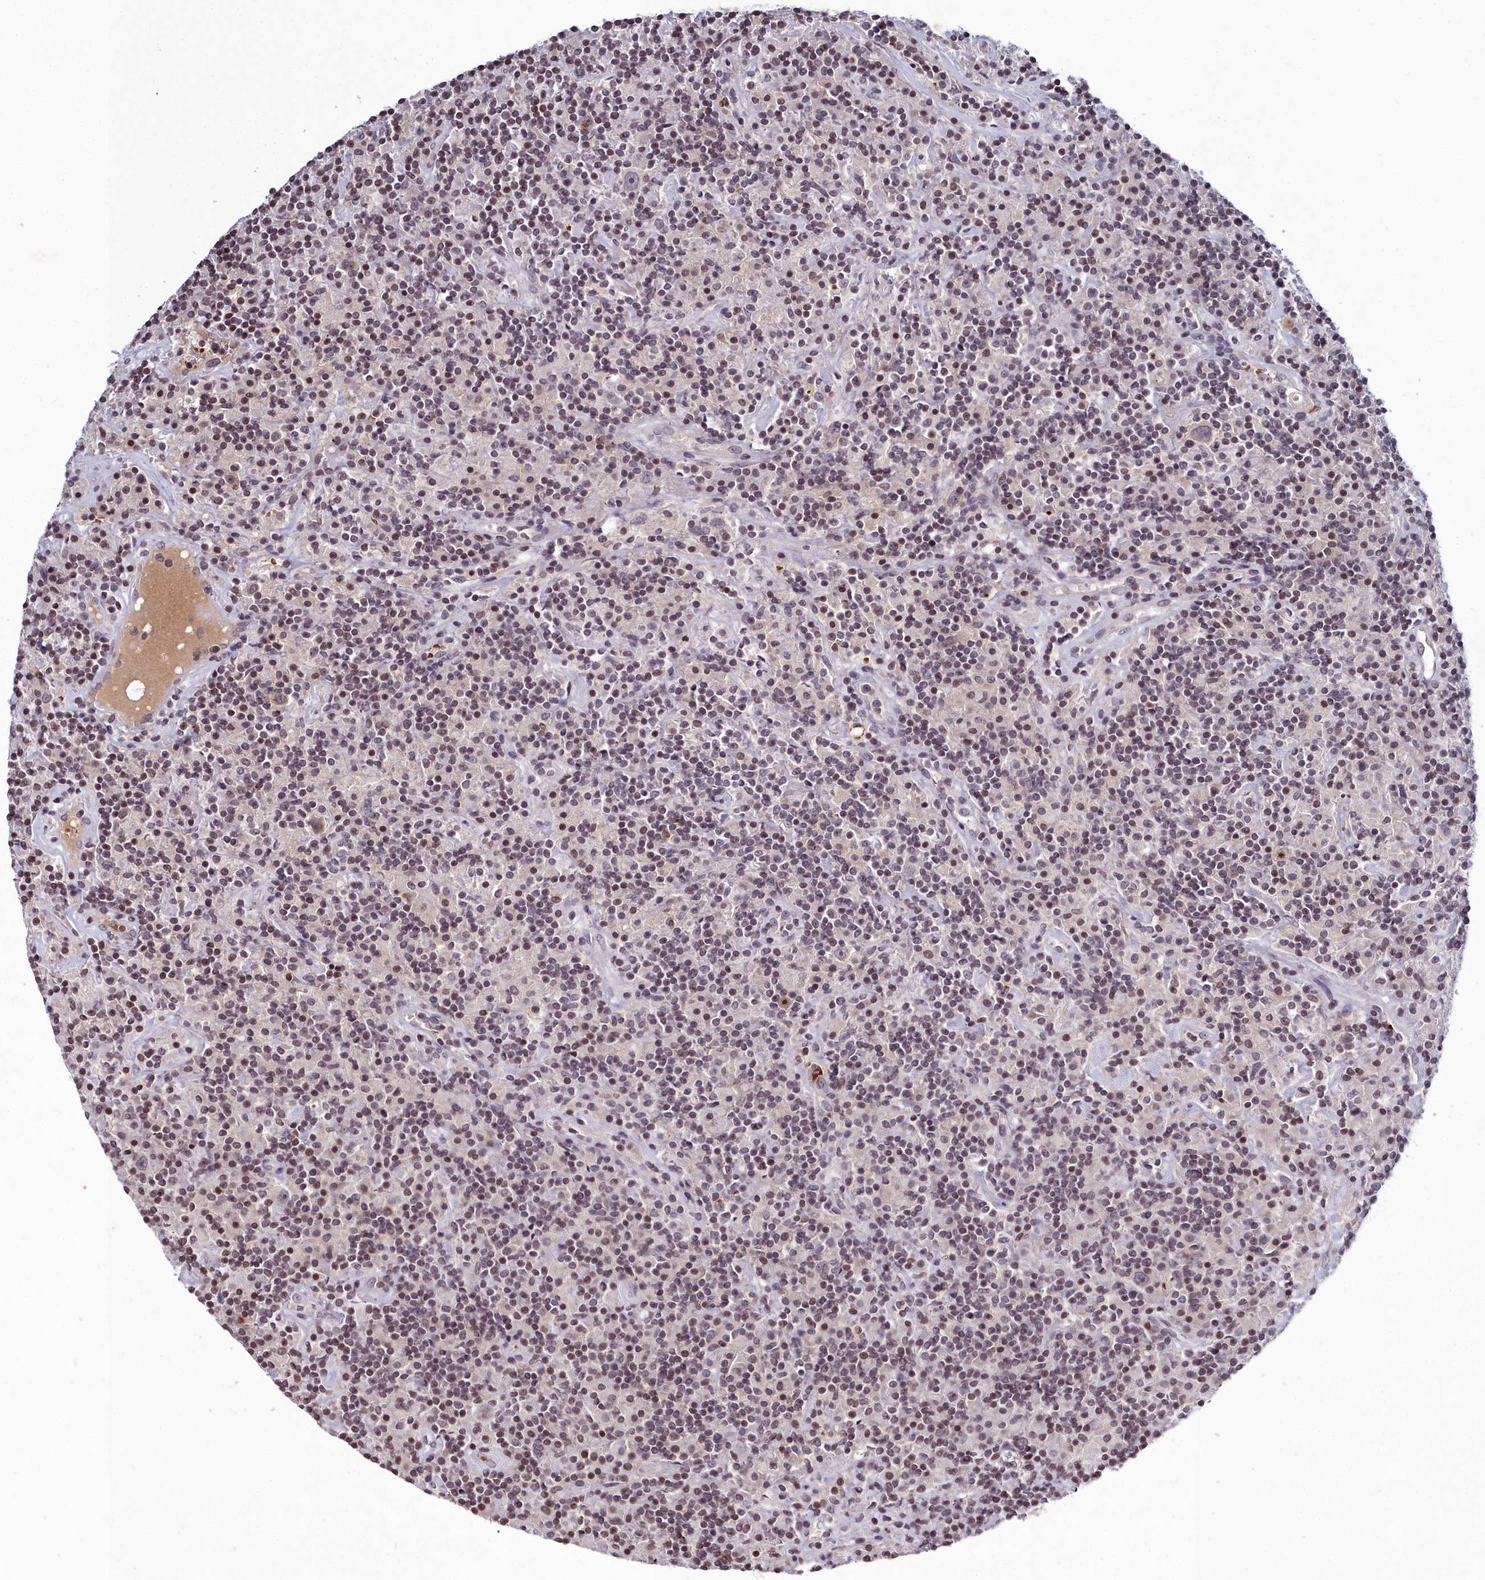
{"staining": {"intensity": "negative", "quantity": "none", "location": "none"}, "tissue": "lymphoma", "cell_type": "Tumor cells", "image_type": "cancer", "snomed": [{"axis": "morphology", "description": "Hodgkin's disease, NOS"}, {"axis": "topography", "description": "Lymph node"}], "caption": "An immunohistochemistry (IHC) photomicrograph of Hodgkin's disease is shown. There is no staining in tumor cells of Hodgkin's disease. (Immunohistochemistry (ihc), brightfield microscopy, high magnification).", "gene": "FZD4", "patient": {"sex": "male", "age": 70}}